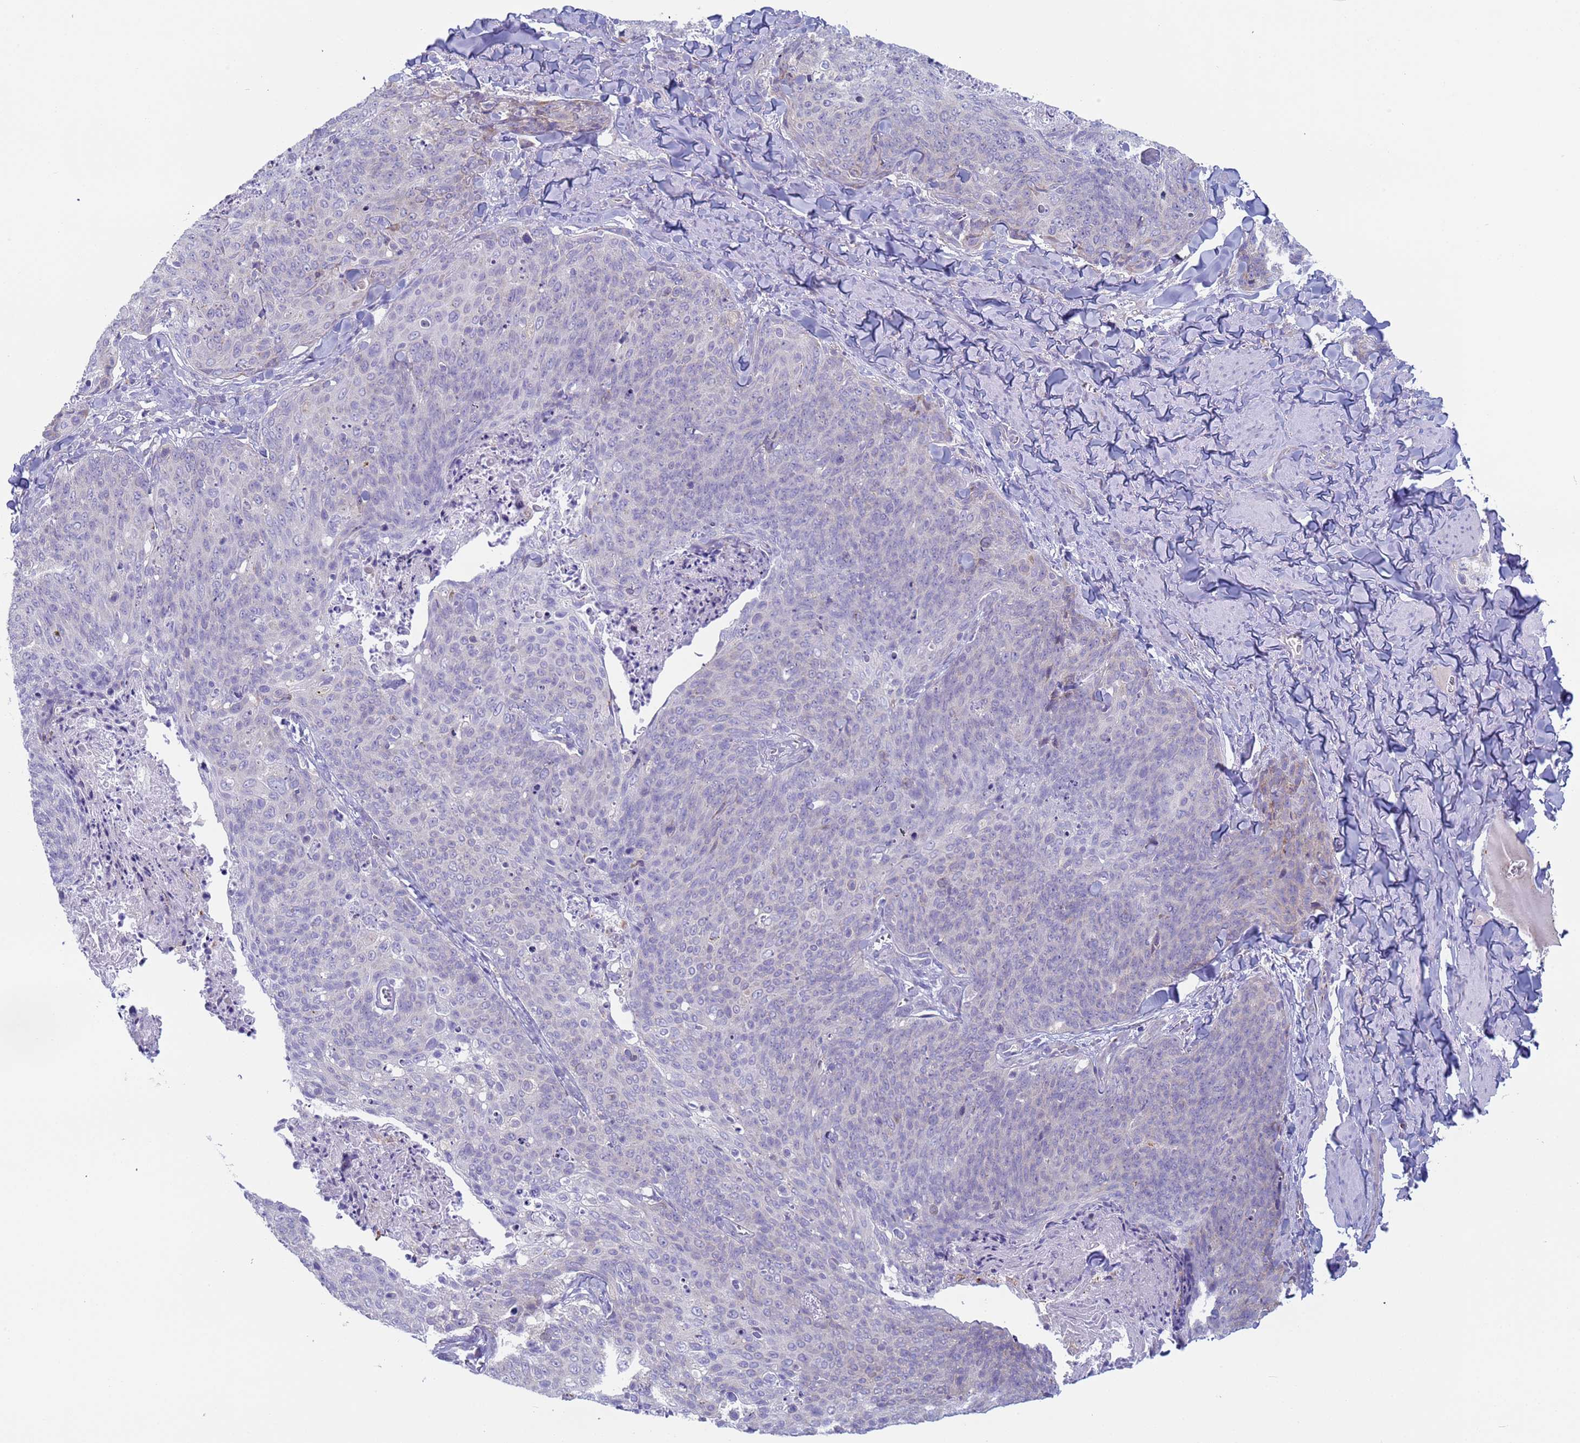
{"staining": {"intensity": "negative", "quantity": "none", "location": "none"}, "tissue": "skin cancer", "cell_type": "Tumor cells", "image_type": "cancer", "snomed": [{"axis": "morphology", "description": "Squamous cell carcinoma, NOS"}, {"axis": "topography", "description": "Skin"}, {"axis": "topography", "description": "Vulva"}], "caption": "A micrograph of squamous cell carcinoma (skin) stained for a protein demonstrates no brown staining in tumor cells.", "gene": "CR1", "patient": {"sex": "female", "age": 85}}